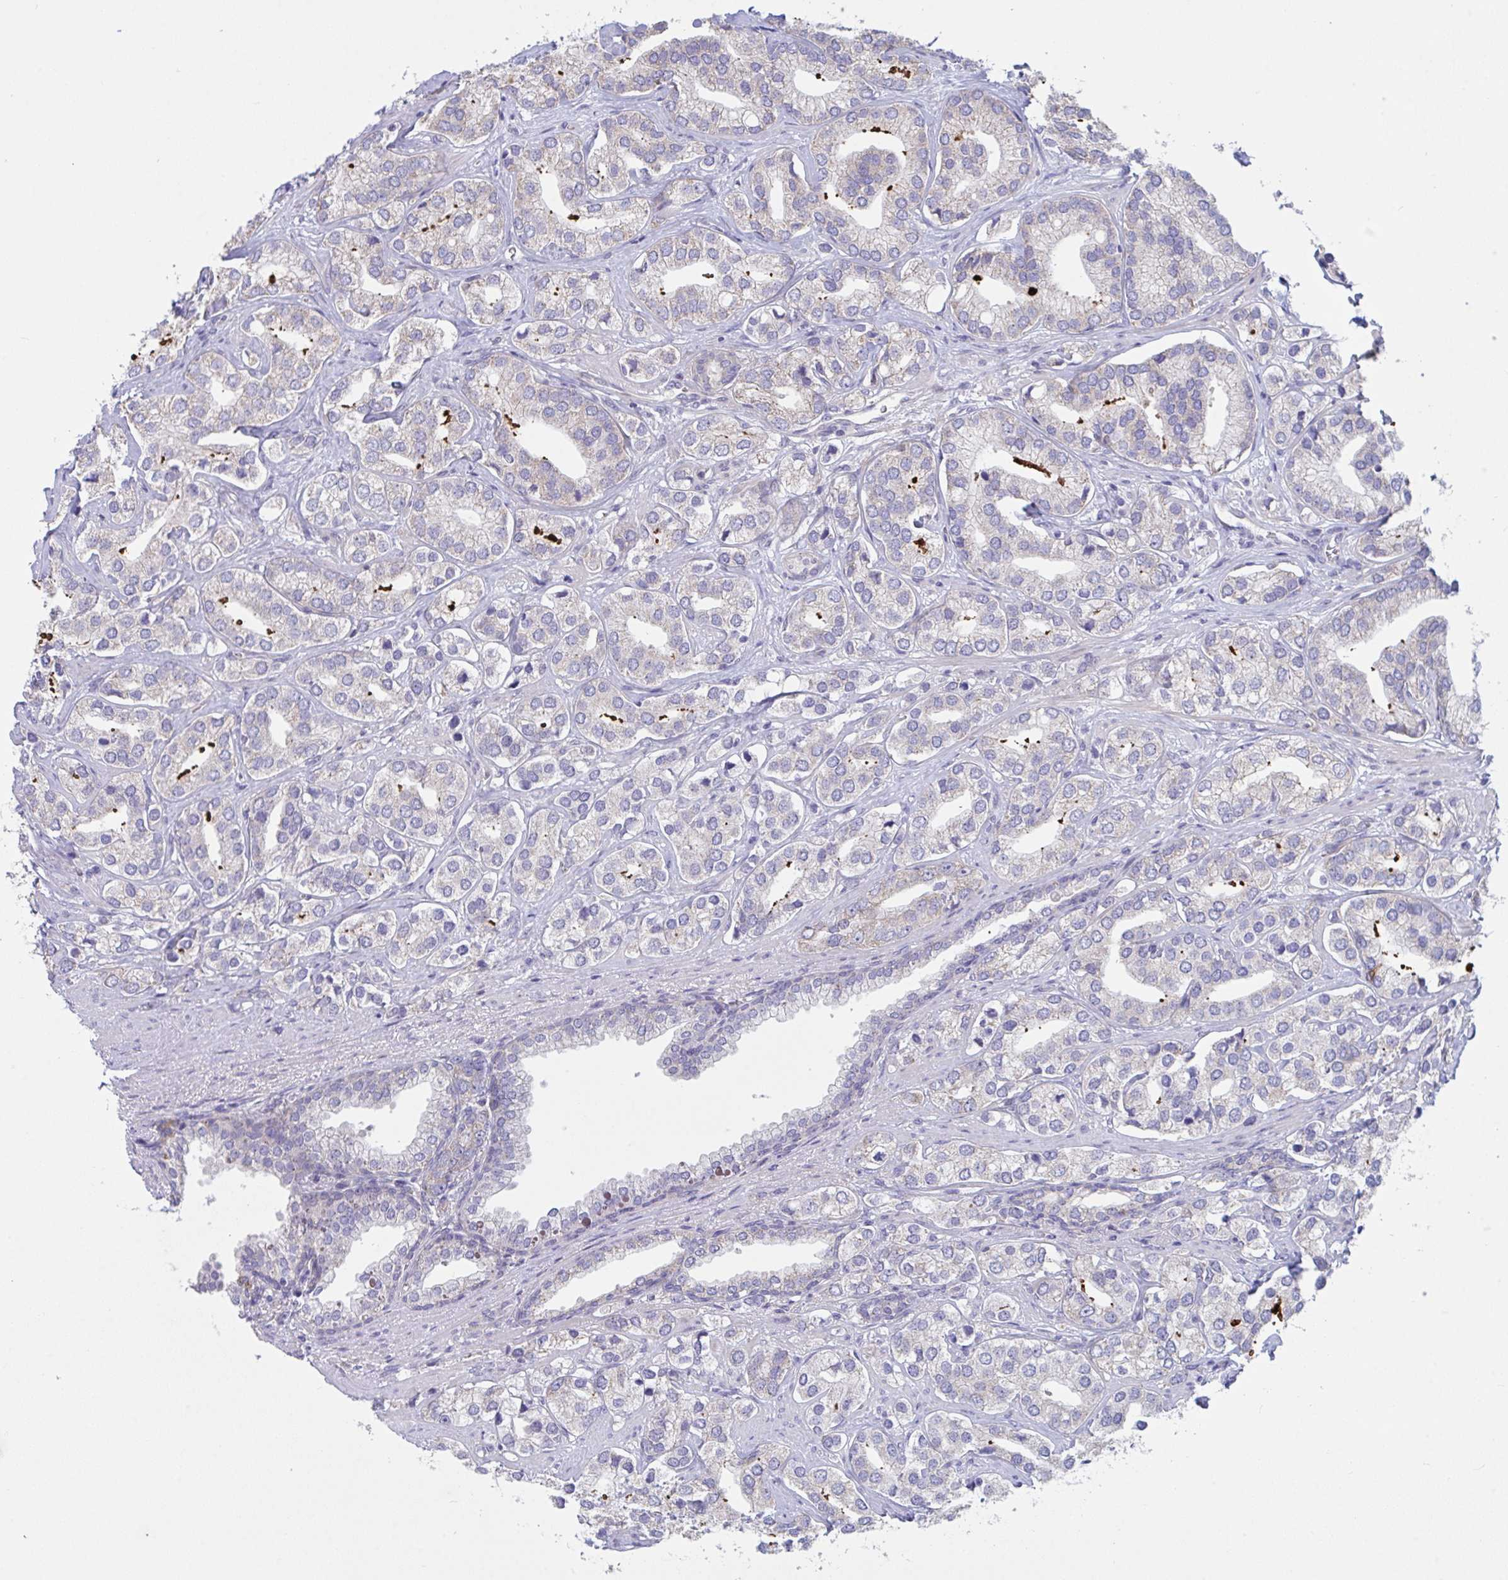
{"staining": {"intensity": "negative", "quantity": "none", "location": "none"}, "tissue": "prostate cancer", "cell_type": "Tumor cells", "image_type": "cancer", "snomed": [{"axis": "morphology", "description": "Adenocarcinoma, High grade"}, {"axis": "topography", "description": "Prostate"}], "caption": "Micrograph shows no significant protein expression in tumor cells of prostate cancer.", "gene": "IL37", "patient": {"sex": "male", "age": 58}}